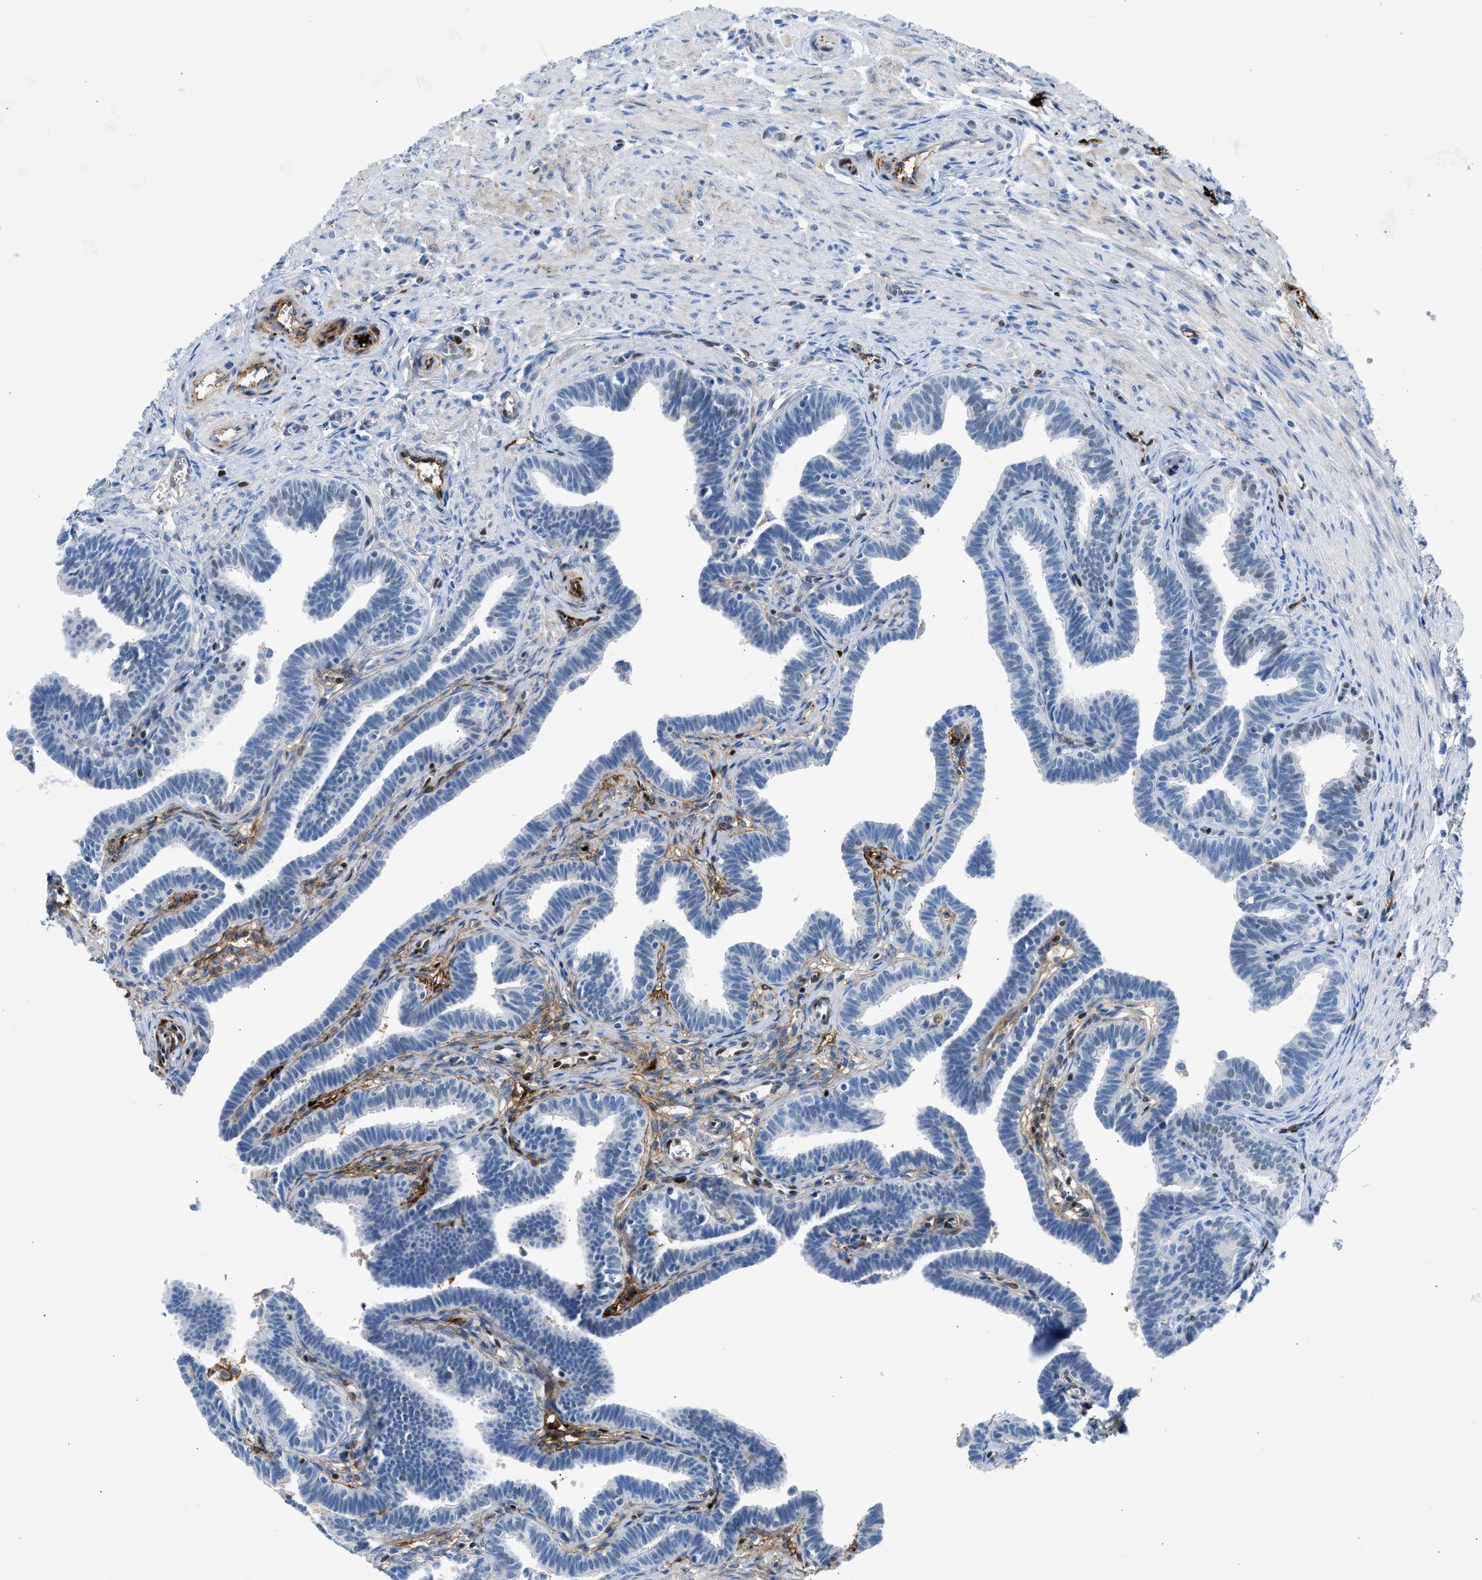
{"staining": {"intensity": "moderate", "quantity": "<25%", "location": "cytoplasmic/membranous,nuclear"}, "tissue": "fallopian tube", "cell_type": "Glandular cells", "image_type": "normal", "snomed": [{"axis": "morphology", "description": "Normal tissue, NOS"}, {"axis": "topography", "description": "Fallopian tube"}, {"axis": "topography", "description": "Ovary"}], "caption": "IHC photomicrograph of unremarkable fallopian tube: fallopian tube stained using immunohistochemistry (IHC) displays low levels of moderate protein expression localized specifically in the cytoplasmic/membranous,nuclear of glandular cells, appearing as a cytoplasmic/membranous,nuclear brown color.", "gene": "LEF1", "patient": {"sex": "female", "age": 23}}